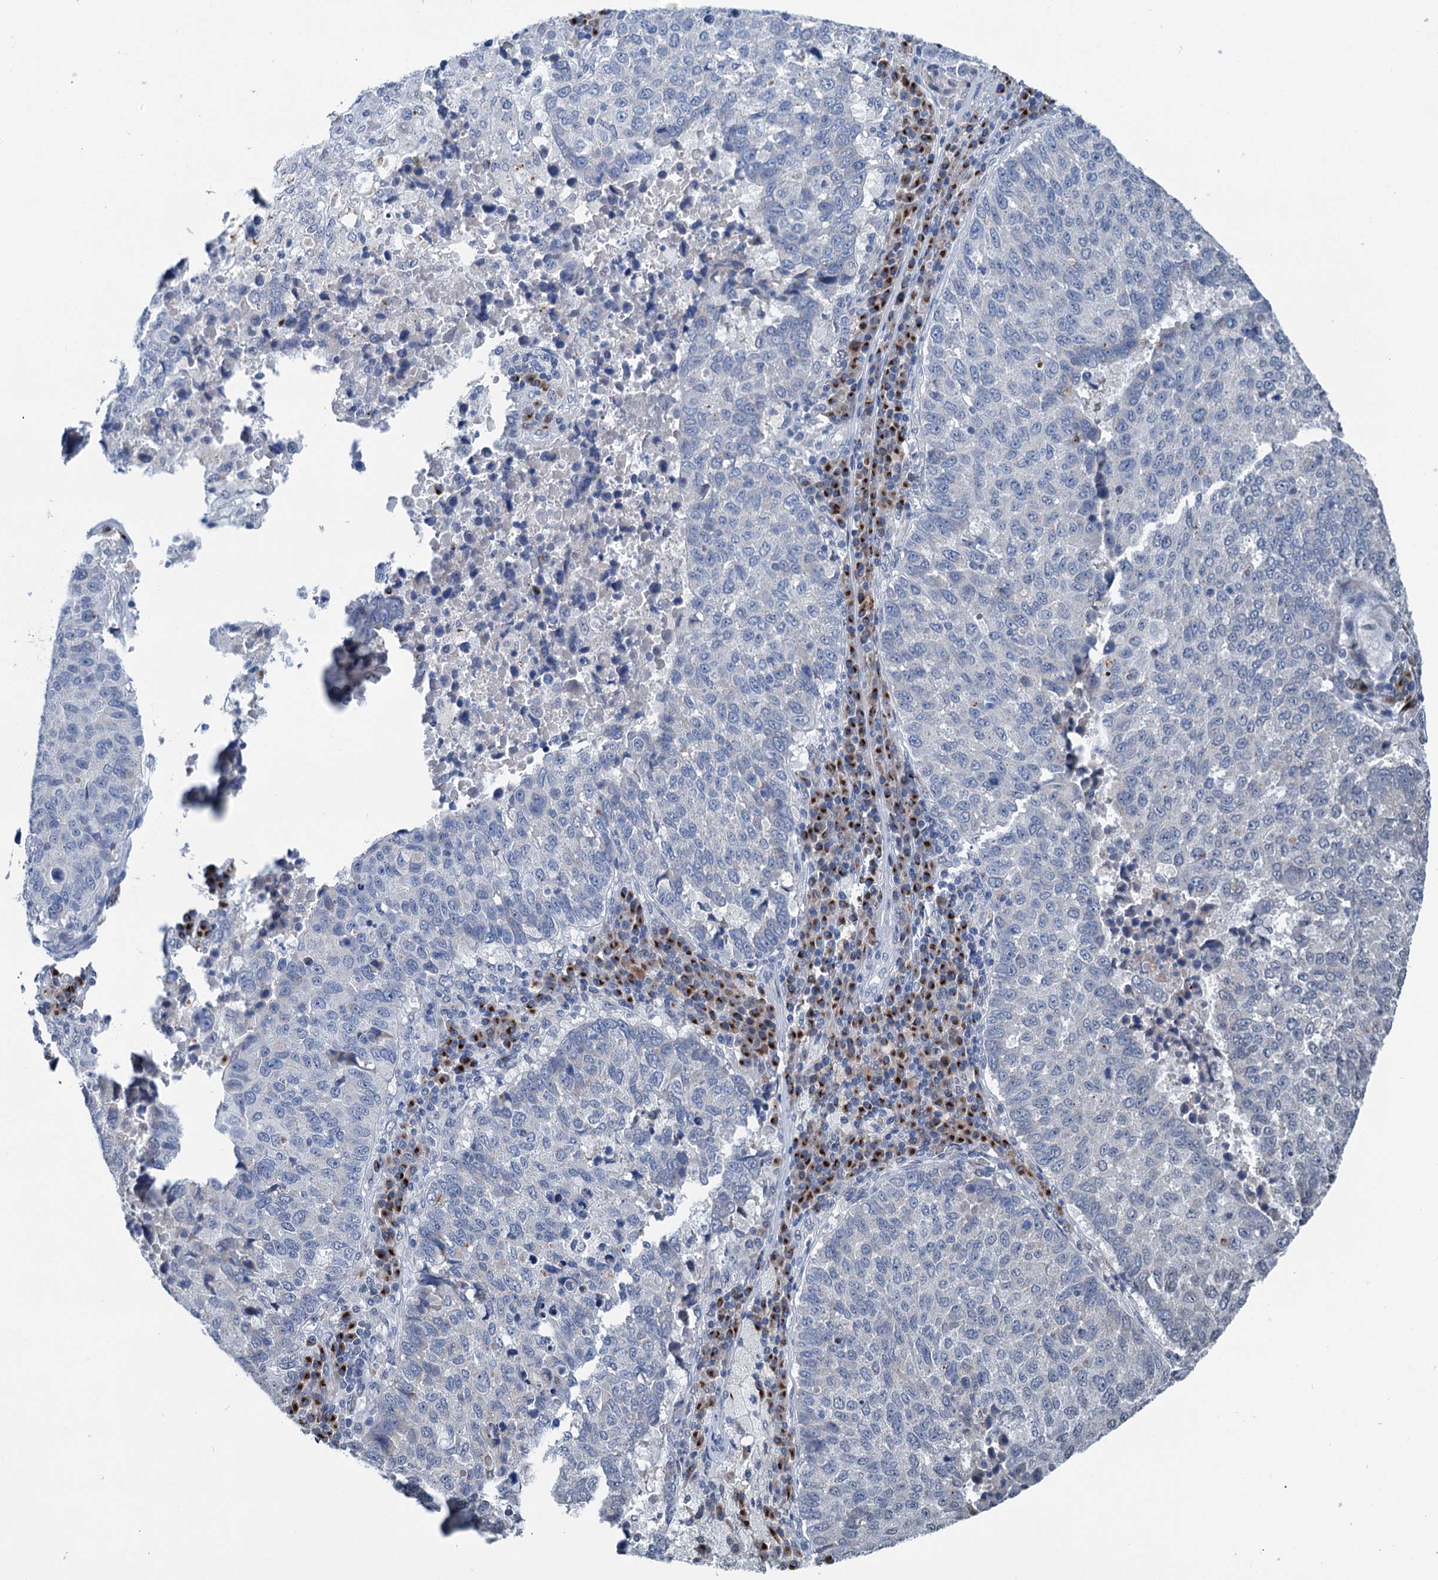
{"staining": {"intensity": "negative", "quantity": "none", "location": "none"}, "tissue": "lung cancer", "cell_type": "Tumor cells", "image_type": "cancer", "snomed": [{"axis": "morphology", "description": "Squamous cell carcinoma, NOS"}, {"axis": "topography", "description": "Lung"}], "caption": "Immunohistochemistry photomicrograph of neoplastic tissue: lung squamous cell carcinoma stained with DAB reveals no significant protein positivity in tumor cells.", "gene": "SHLD1", "patient": {"sex": "male", "age": 73}}